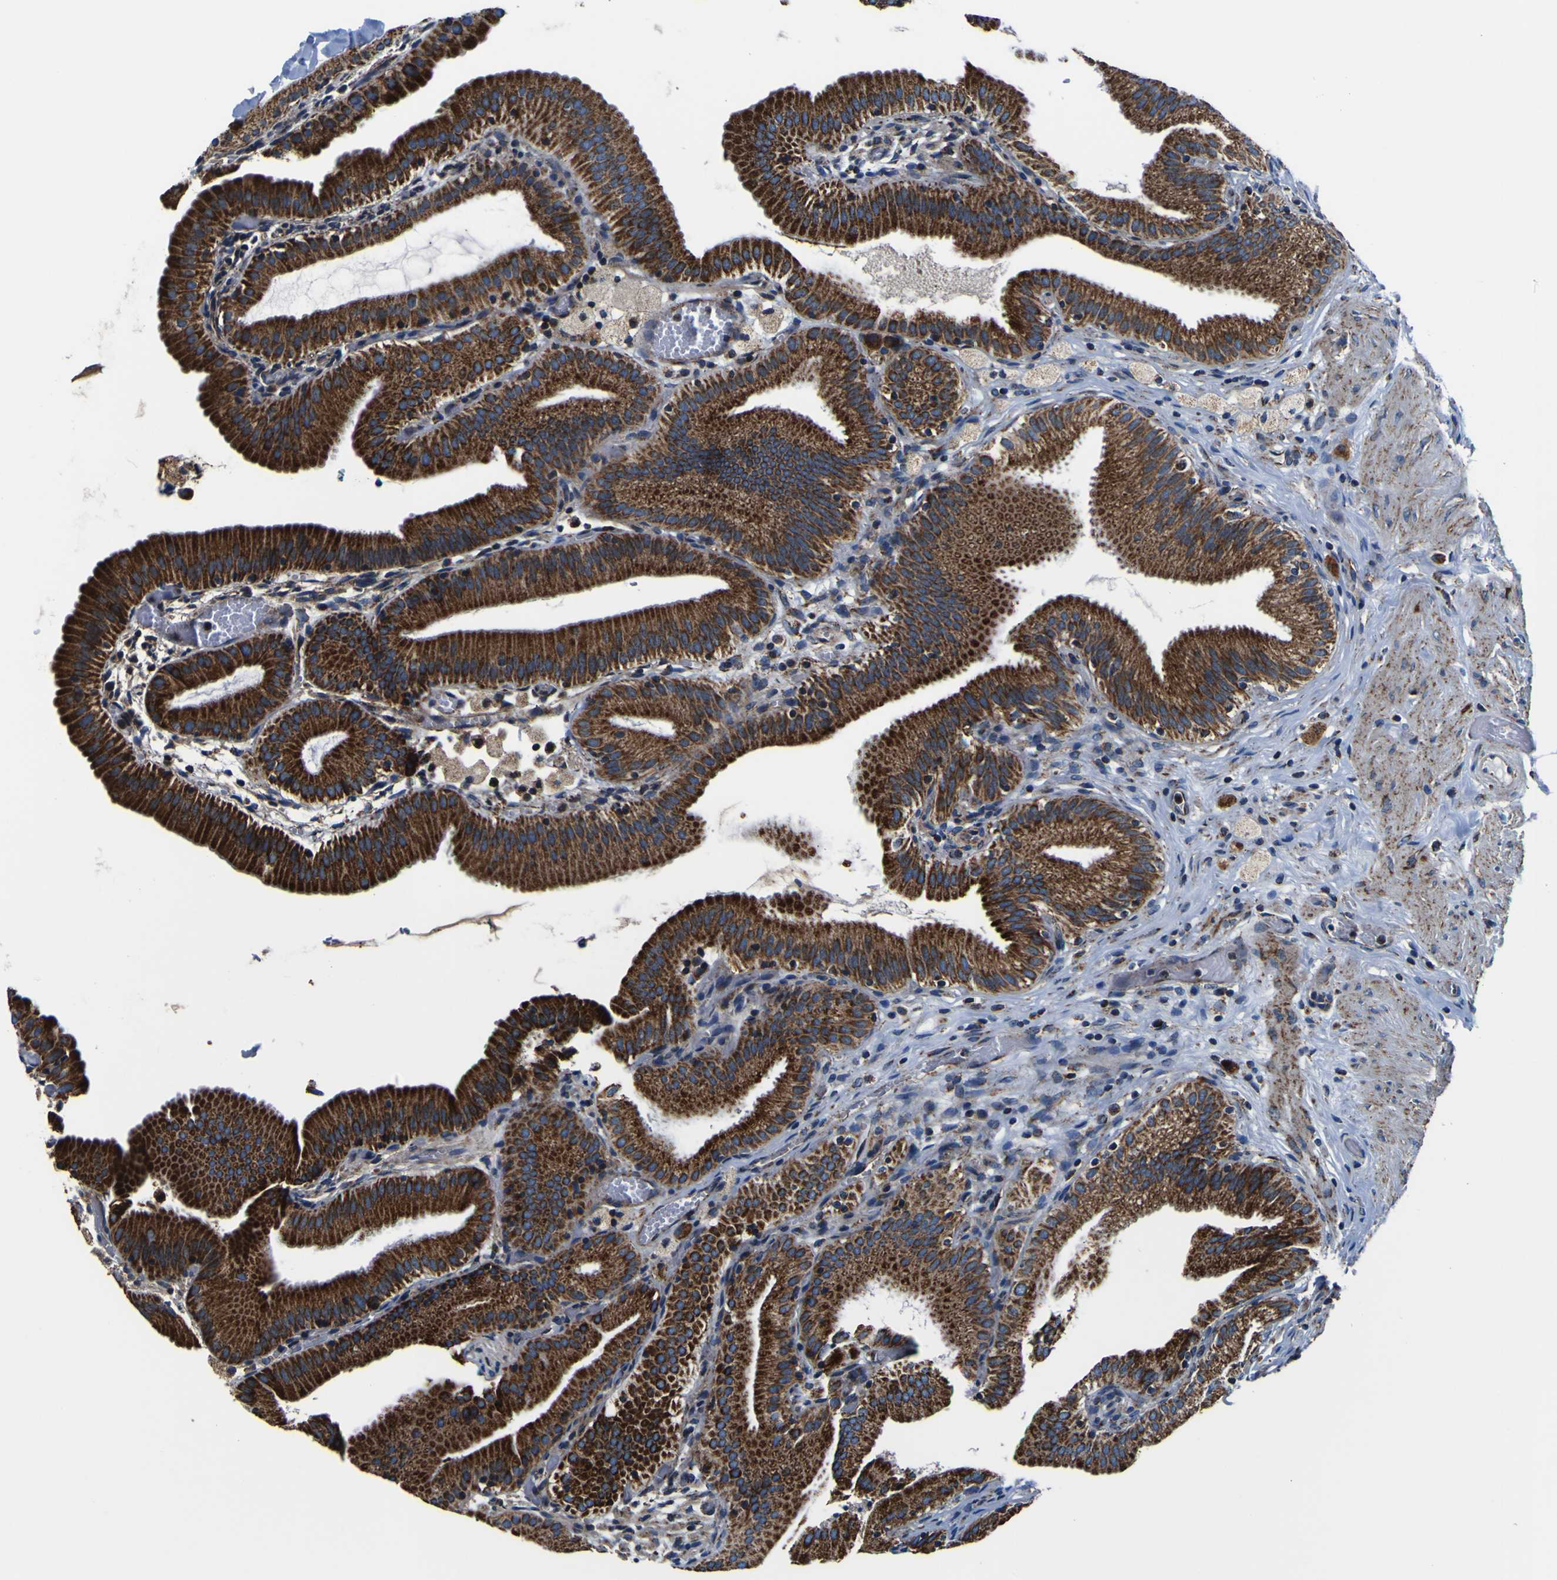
{"staining": {"intensity": "strong", "quantity": ">75%", "location": "cytoplasmic/membranous"}, "tissue": "gallbladder", "cell_type": "Glandular cells", "image_type": "normal", "snomed": [{"axis": "morphology", "description": "Normal tissue, NOS"}, {"axis": "topography", "description": "Gallbladder"}], "caption": "This histopathology image reveals IHC staining of benign gallbladder, with high strong cytoplasmic/membranous staining in about >75% of glandular cells.", "gene": "PTRH2", "patient": {"sex": "male", "age": 54}}